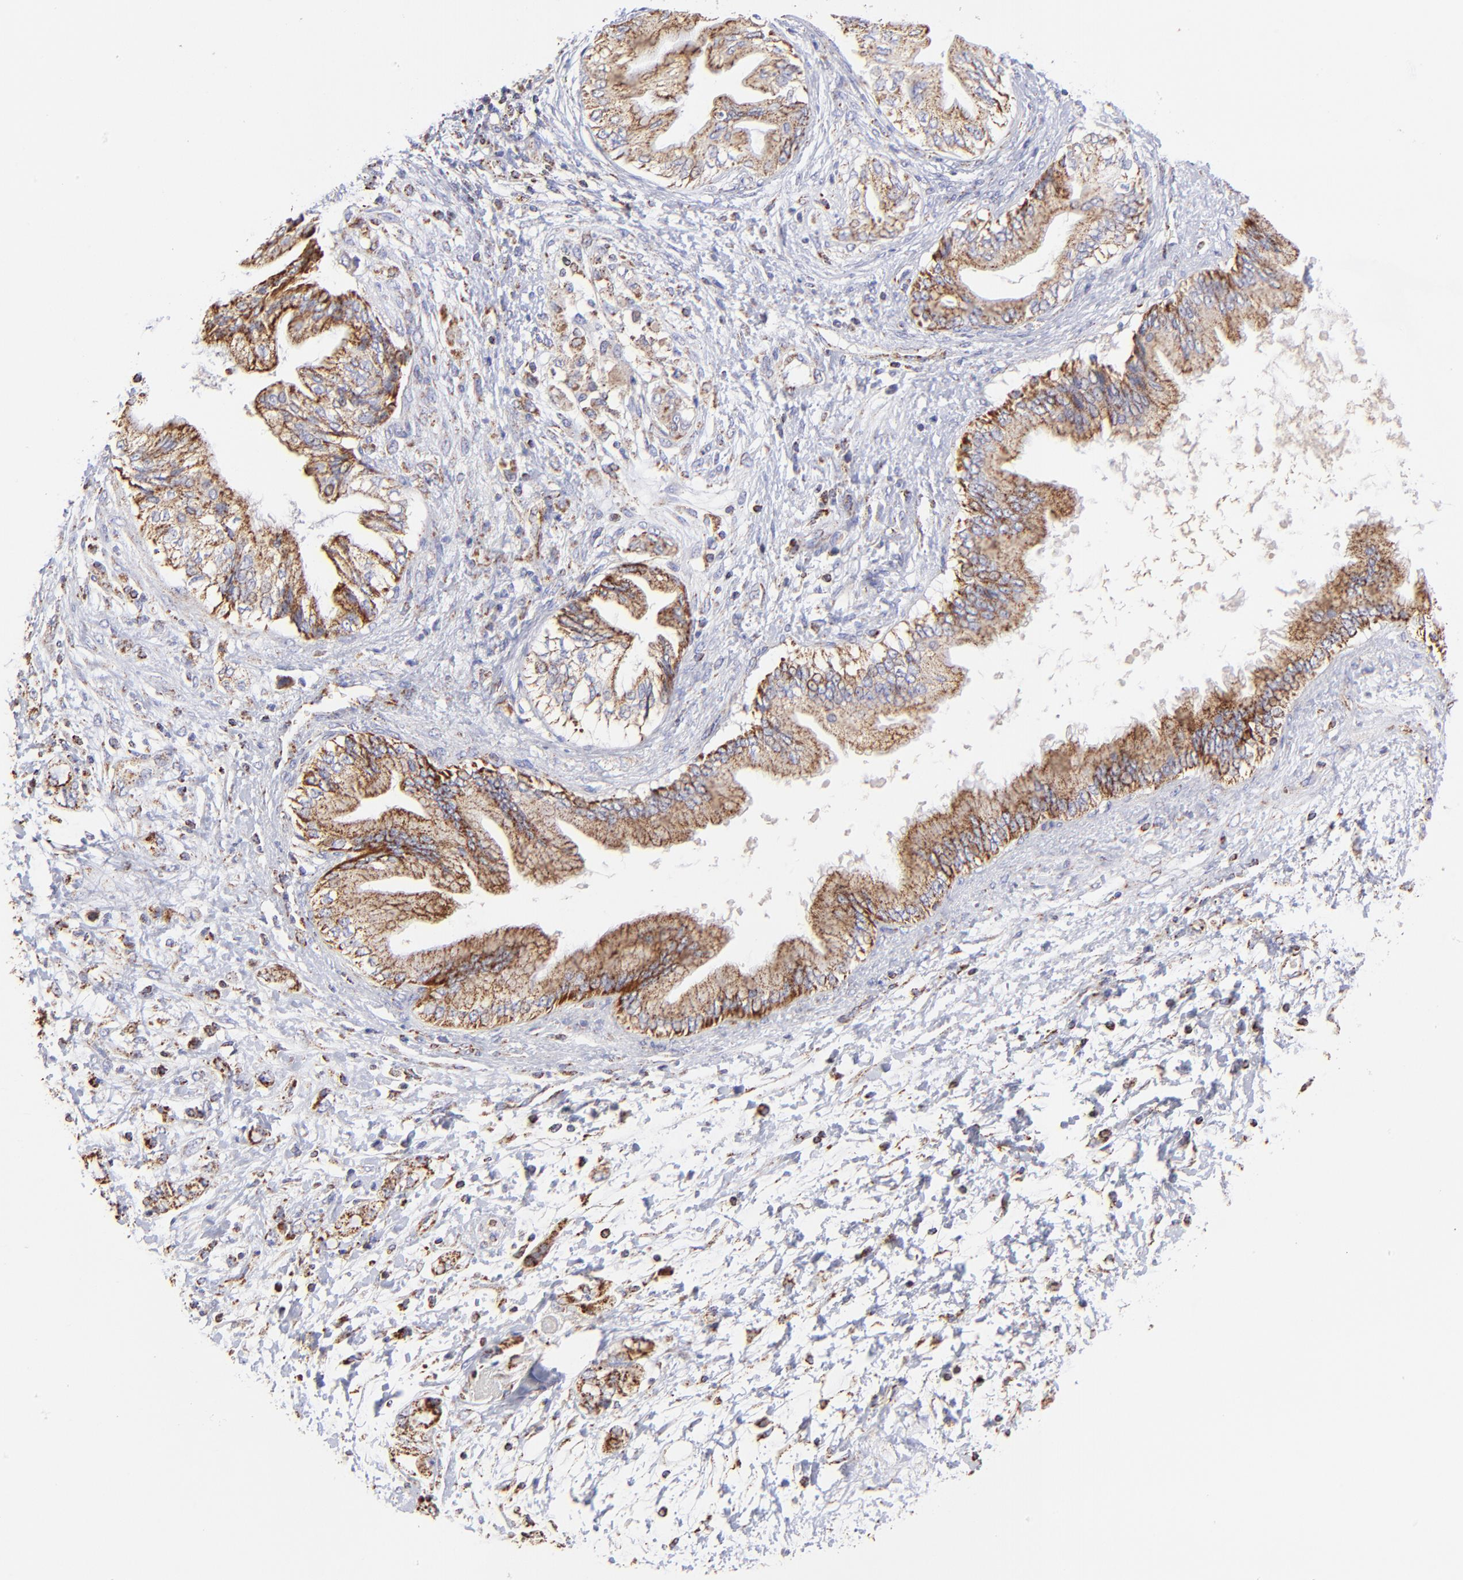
{"staining": {"intensity": "strong", "quantity": ">75%", "location": "cytoplasmic/membranous"}, "tissue": "pancreatic cancer", "cell_type": "Tumor cells", "image_type": "cancer", "snomed": [{"axis": "morphology", "description": "Adenocarcinoma, NOS"}, {"axis": "topography", "description": "Pancreas"}], "caption": "Brown immunohistochemical staining in human adenocarcinoma (pancreatic) exhibits strong cytoplasmic/membranous positivity in about >75% of tumor cells.", "gene": "ECH1", "patient": {"sex": "female", "age": 70}}